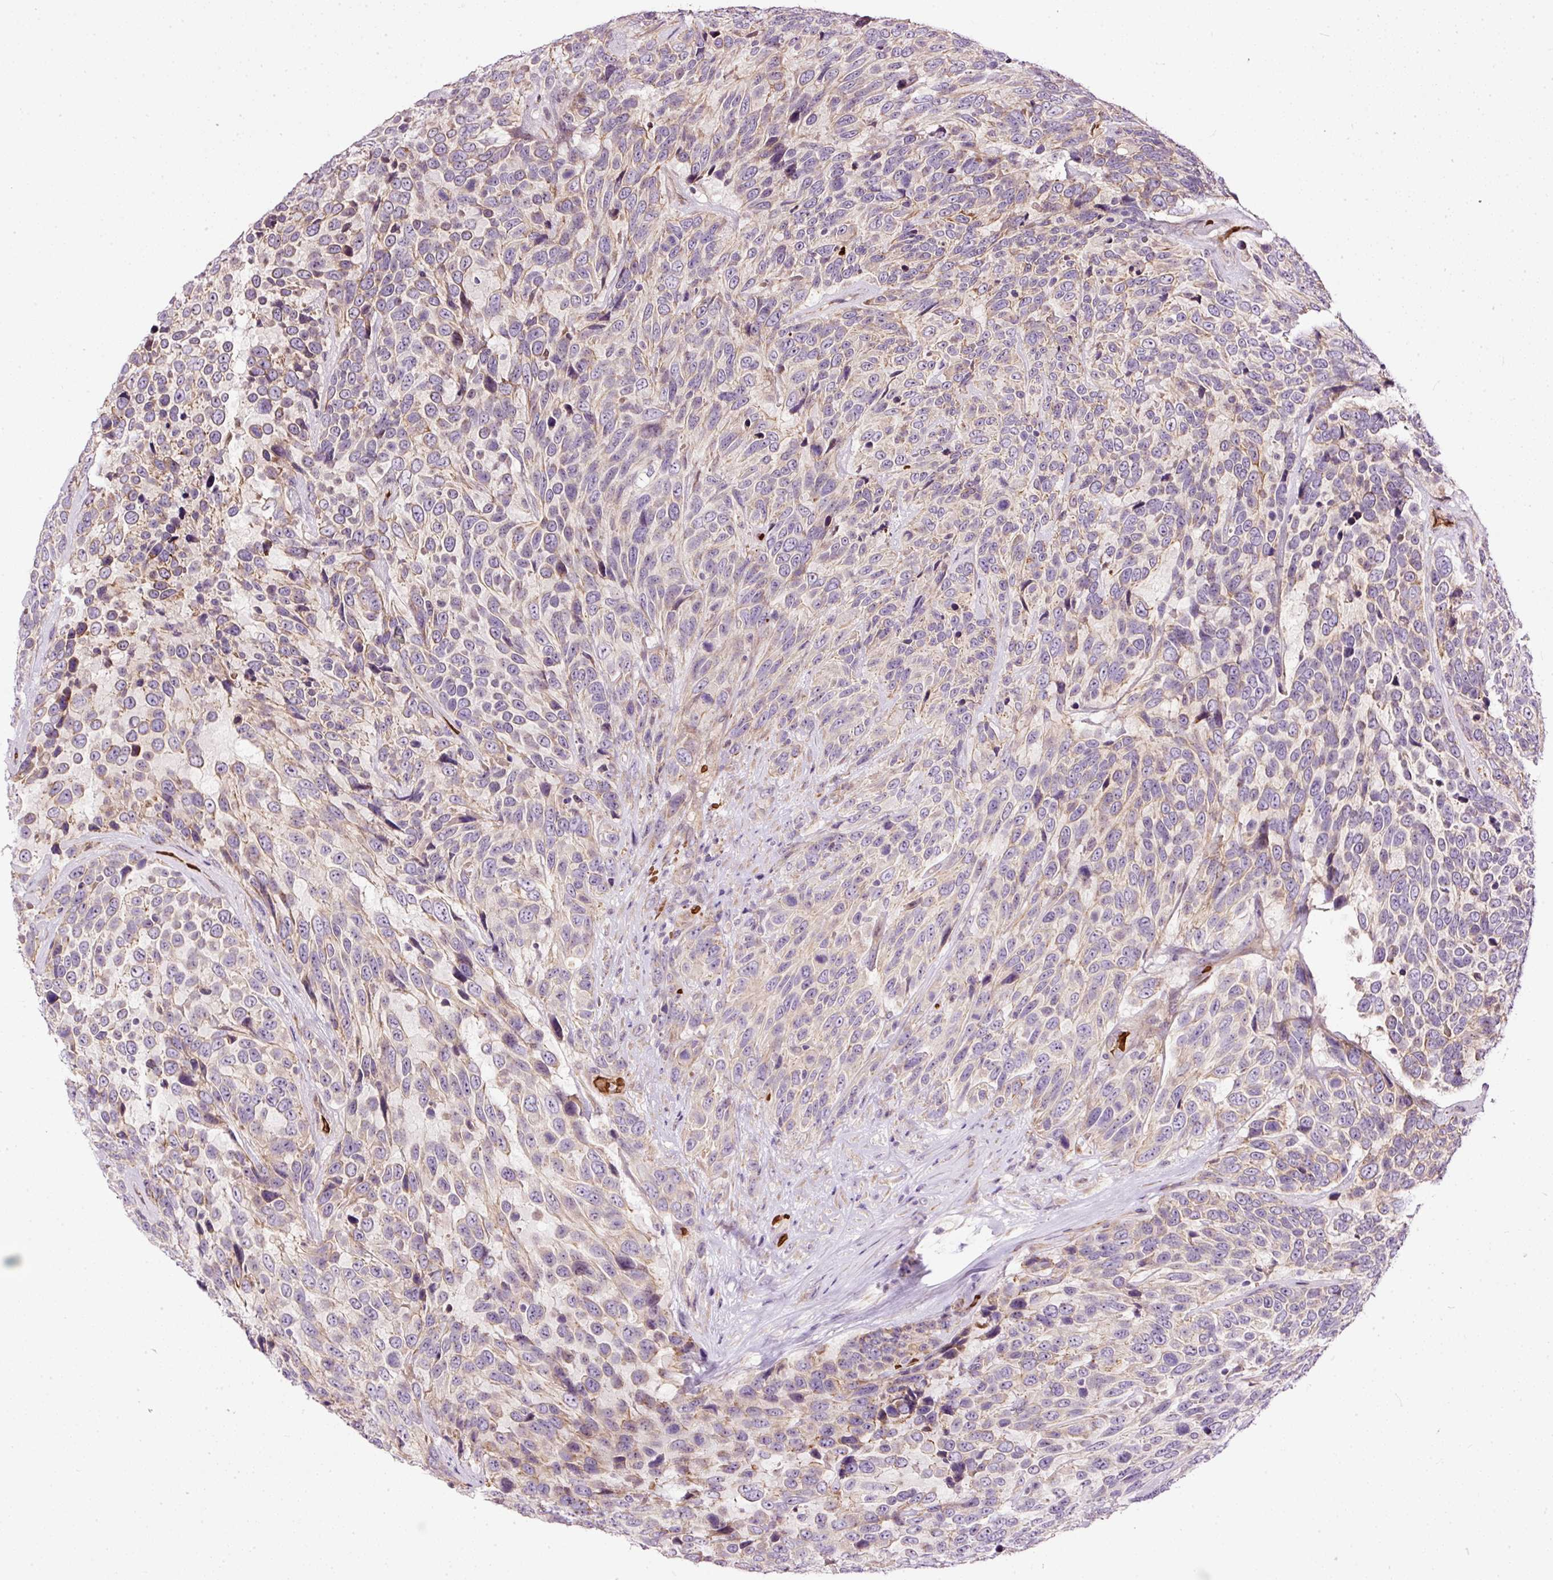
{"staining": {"intensity": "weak", "quantity": "25%-75%", "location": "cytoplasmic/membranous"}, "tissue": "urothelial cancer", "cell_type": "Tumor cells", "image_type": "cancer", "snomed": [{"axis": "morphology", "description": "Urothelial carcinoma, High grade"}, {"axis": "topography", "description": "Urinary bladder"}], "caption": "The image exhibits staining of urothelial cancer, revealing weak cytoplasmic/membranous protein staining (brown color) within tumor cells. The staining was performed using DAB (3,3'-diaminobenzidine) to visualize the protein expression in brown, while the nuclei were stained in blue with hematoxylin (Magnification: 20x).", "gene": "USHBP1", "patient": {"sex": "female", "age": 70}}